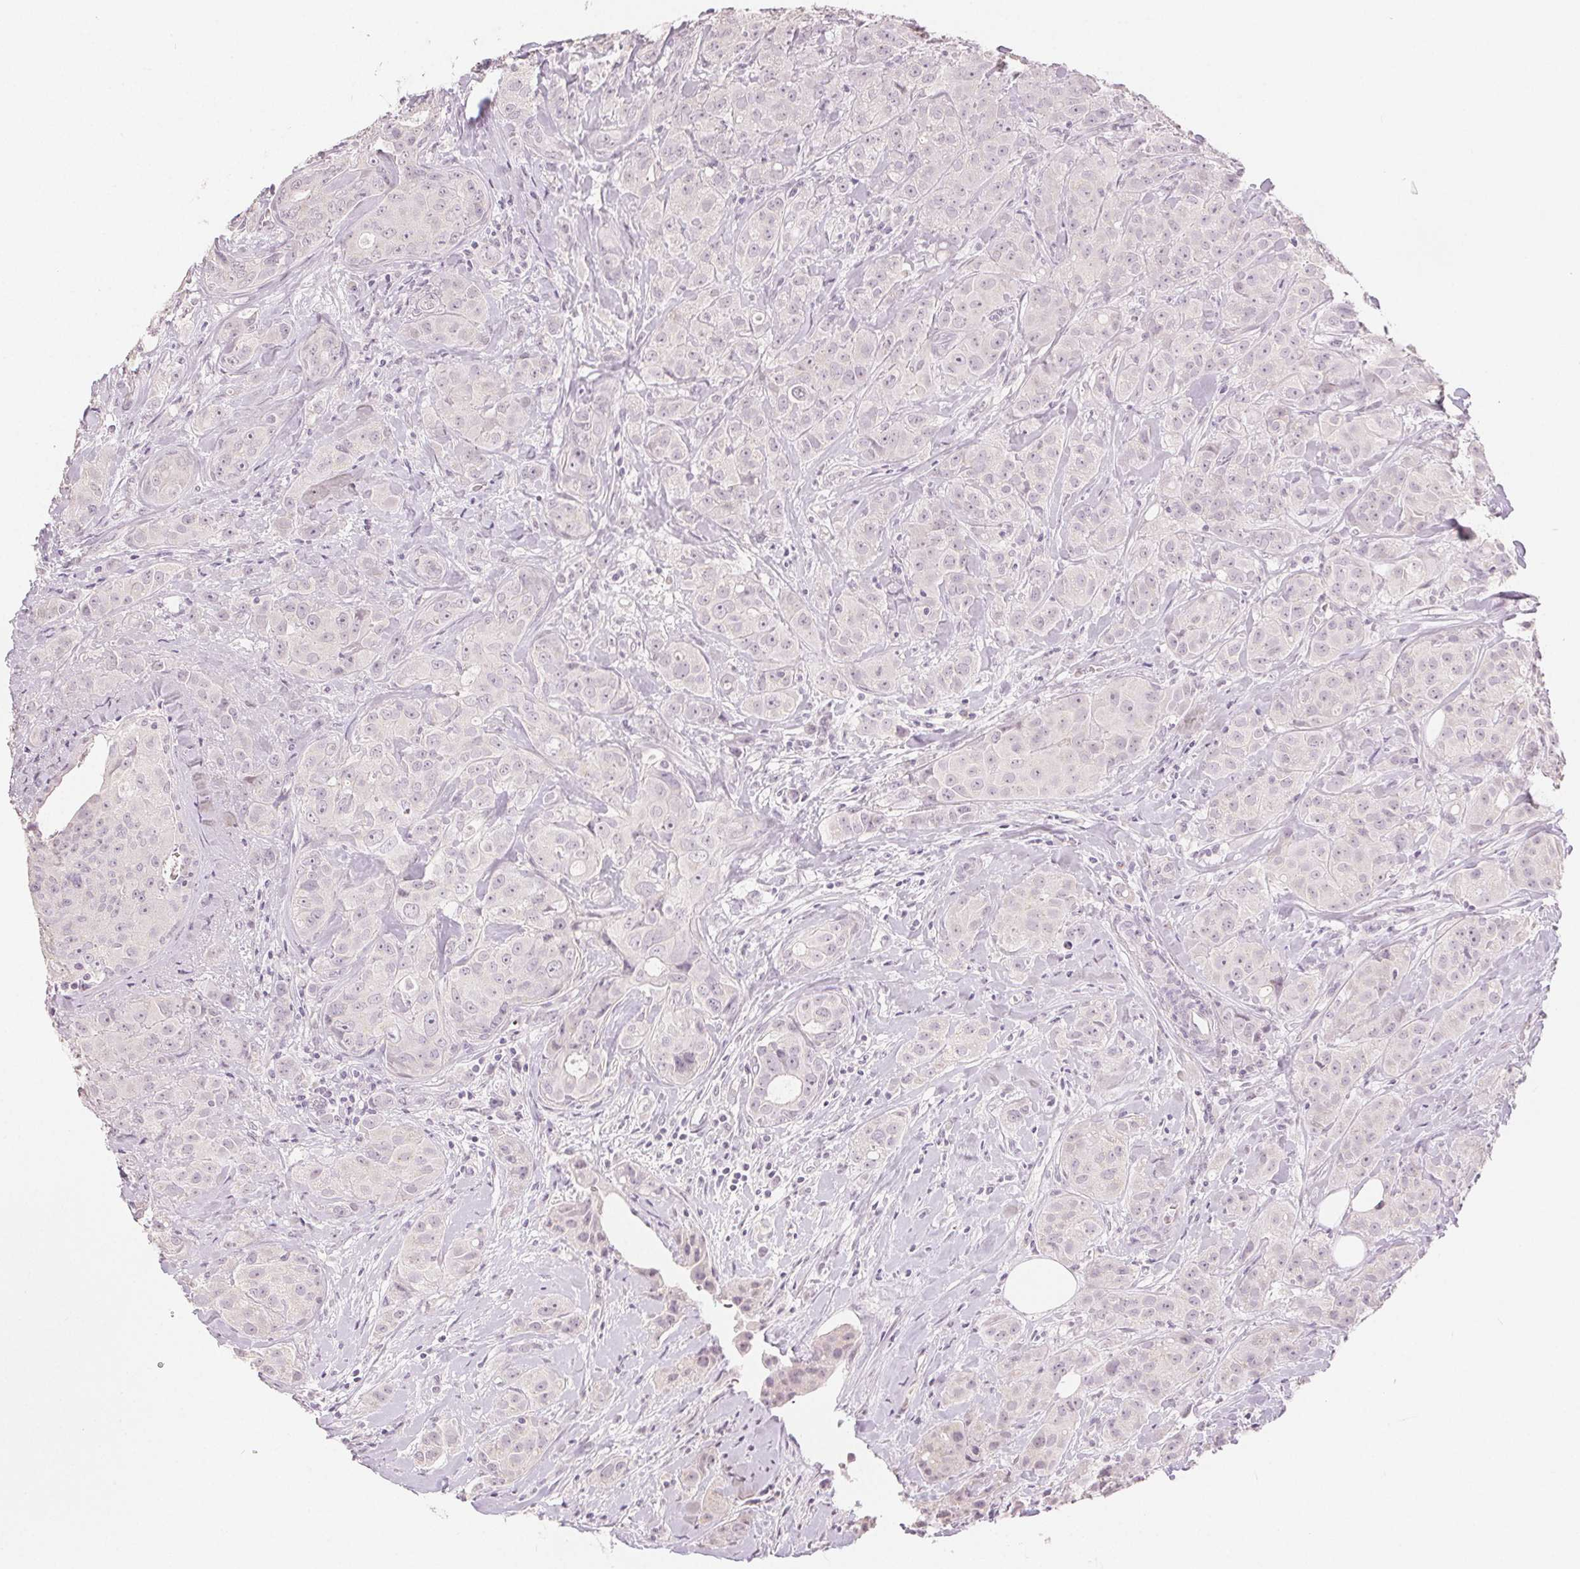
{"staining": {"intensity": "negative", "quantity": "none", "location": "none"}, "tissue": "breast cancer", "cell_type": "Tumor cells", "image_type": "cancer", "snomed": [{"axis": "morphology", "description": "Duct carcinoma"}, {"axis": "topography", "description": "Breast"}], "caption": "IHC photomicrograph of neoplastic tissue: breast cancer (intraductal carcinoma) stained with DAB exhibits no significant protein expression in tumor cells.", "gene": "SLC27A5", "patient": {"sex": "female", "age": 43}}